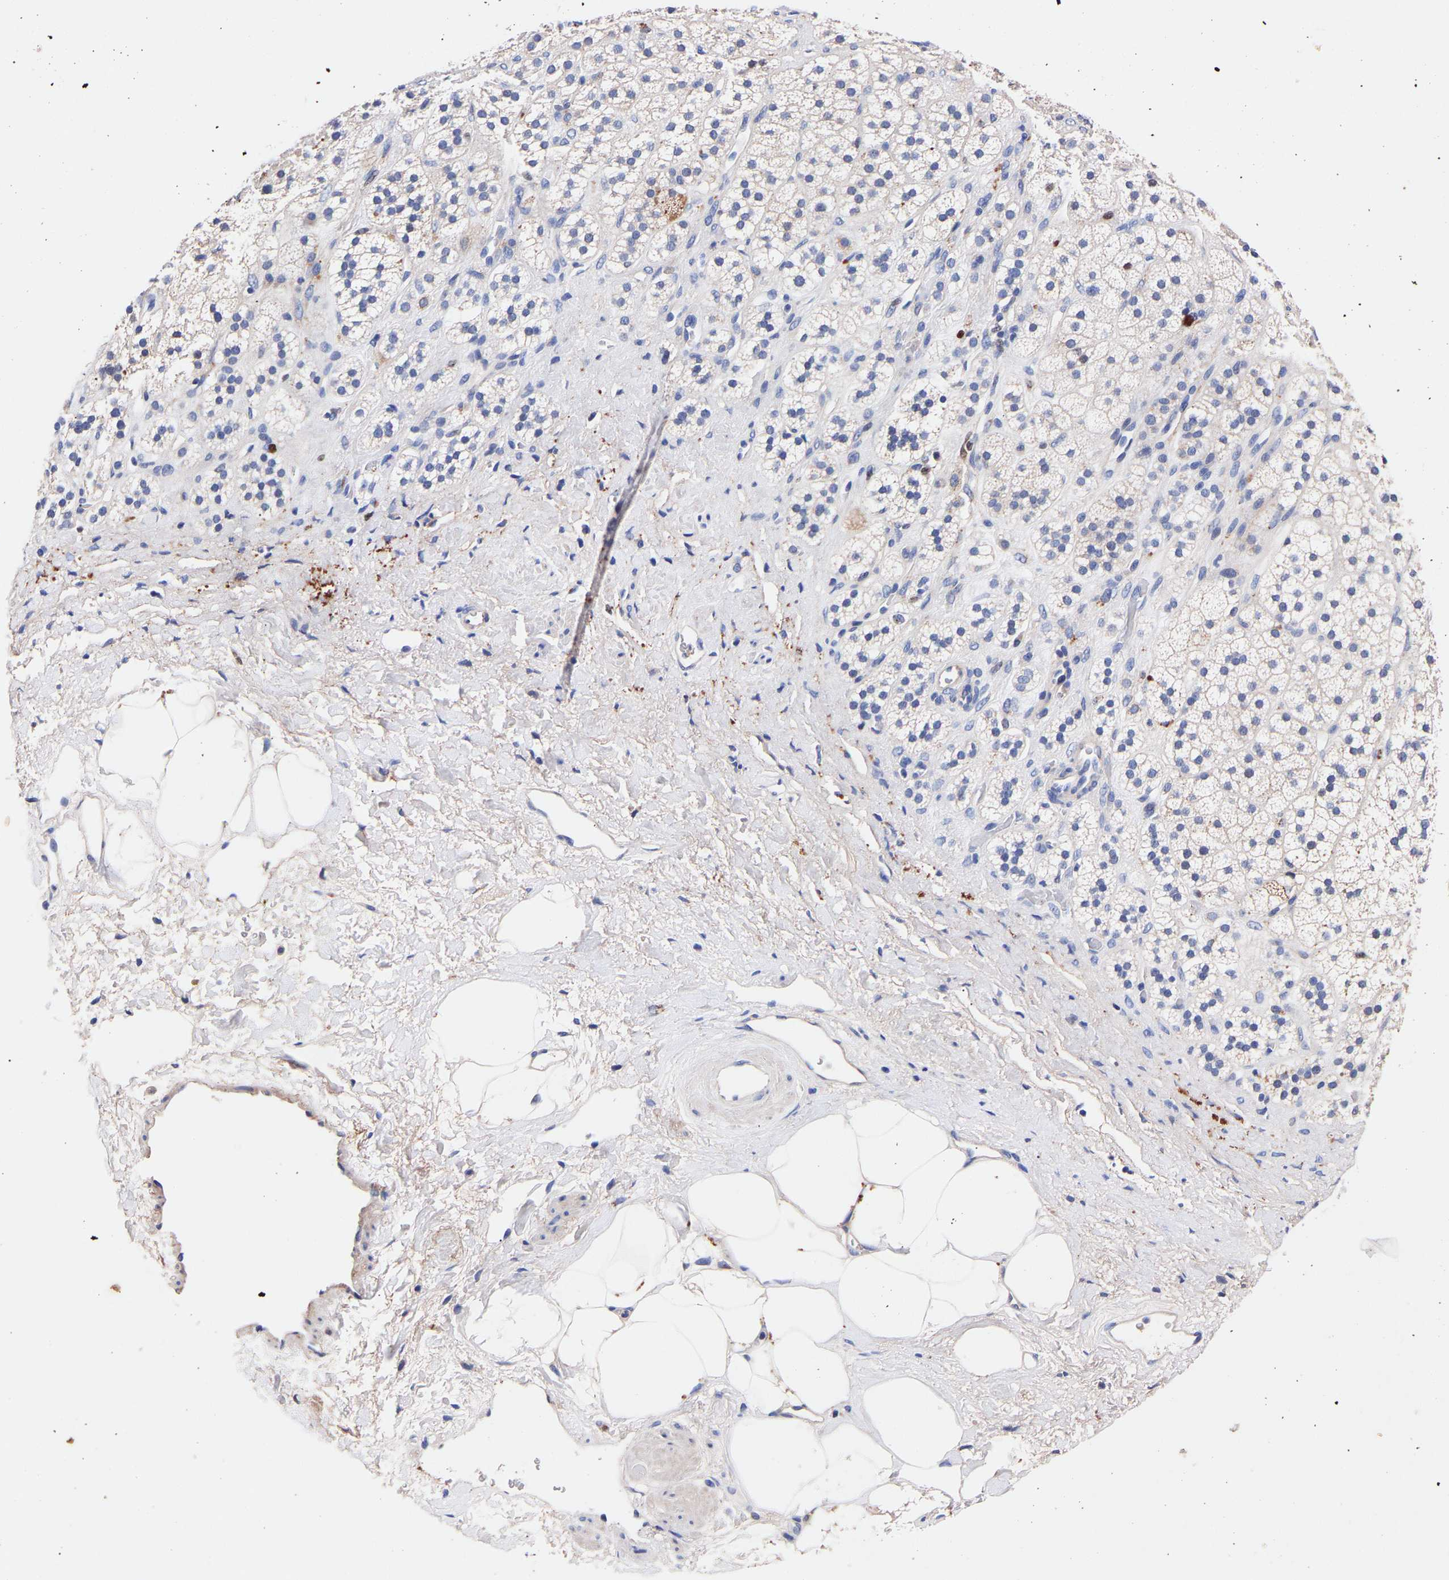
{"staining": {"intensity": "moderate", "quantity": "<25%", "location": "cytoplasmic/membranous"}, "tissue": "adrenal gland", "cell_type": "Glandular cells", "image_type": "normal", "snomed": [{"axis": "morphology", "description": "Normal tissue, NOS"}, {"axis": "topography", "description": "Adrenal gland"}], "caption": "Immunohistochemistry staining of normal adrenal gland, which shows low levels of moderate cytoplasmic/membranous expression in approximately <25% of glandular cells indicating moderate cytoplasmic/membranous protein staining. The staining was performed using DAB (3,3'-diaminobenzidine) (brown) for protein detection and nuclei were counterstained in hematoxylin (blue).", "gene": "SEM1", "patient": {"sex": "male", "age": 56}}